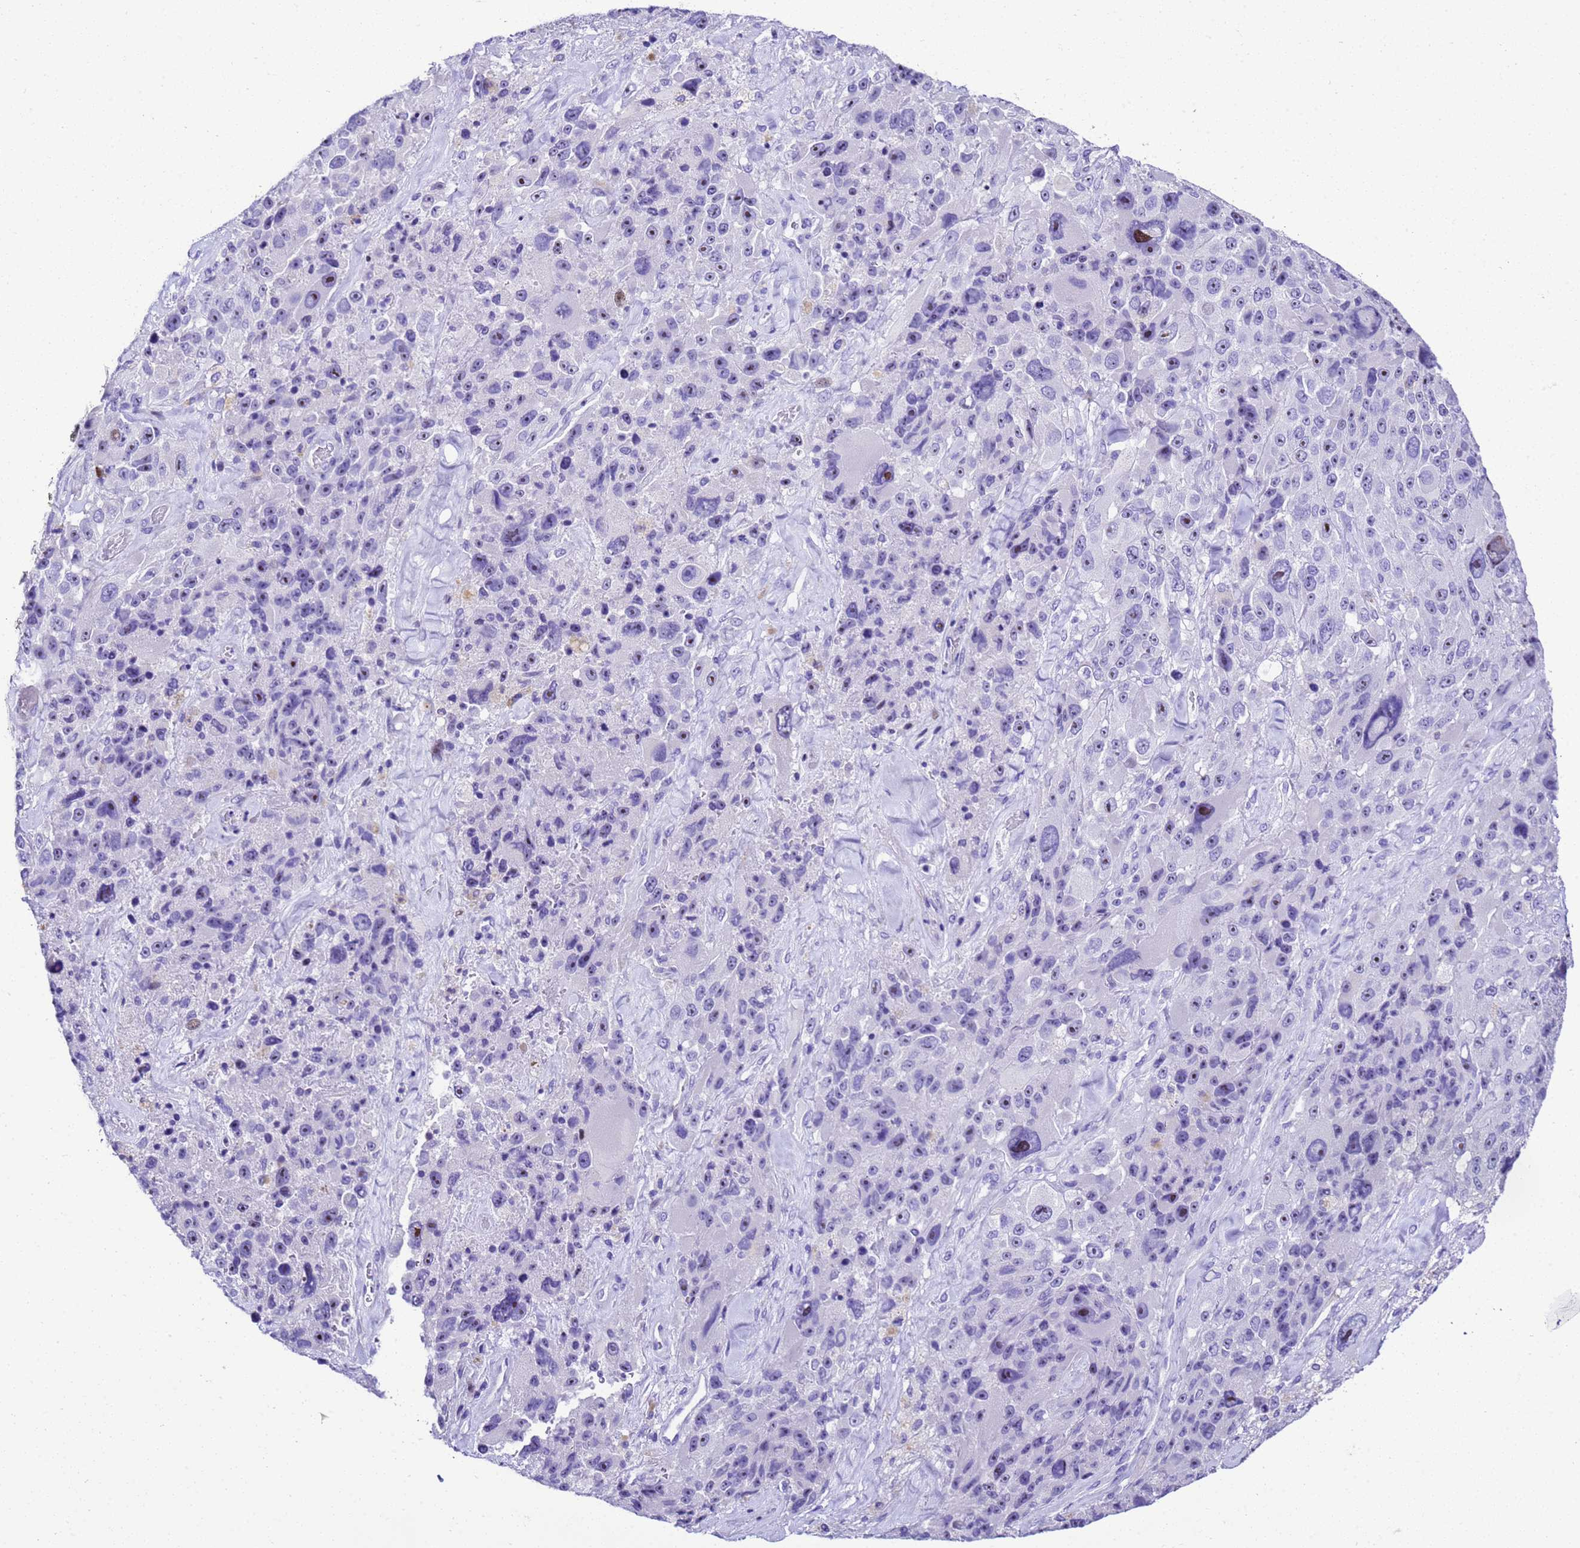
{"staining": {"intensity": "negative", "quantity": "none", "location": "none"}, "tissue": "melanoma", "cell_type": "Tumor cells", "image_type": "cancer", "snomed": [{"axis": "morphology", "description": "Malignant melanoma, Metastatic site"}, {"axis": "topography", "description": "Lymph node"}], "caption": "This is an immunohistochemistry (IHC) histopathology image of human malignant melanoma (metastatic site). There is no staining in tumor cells.", "gene": "UGT2B10", "patient": {"sex": "male", "age": 62}}